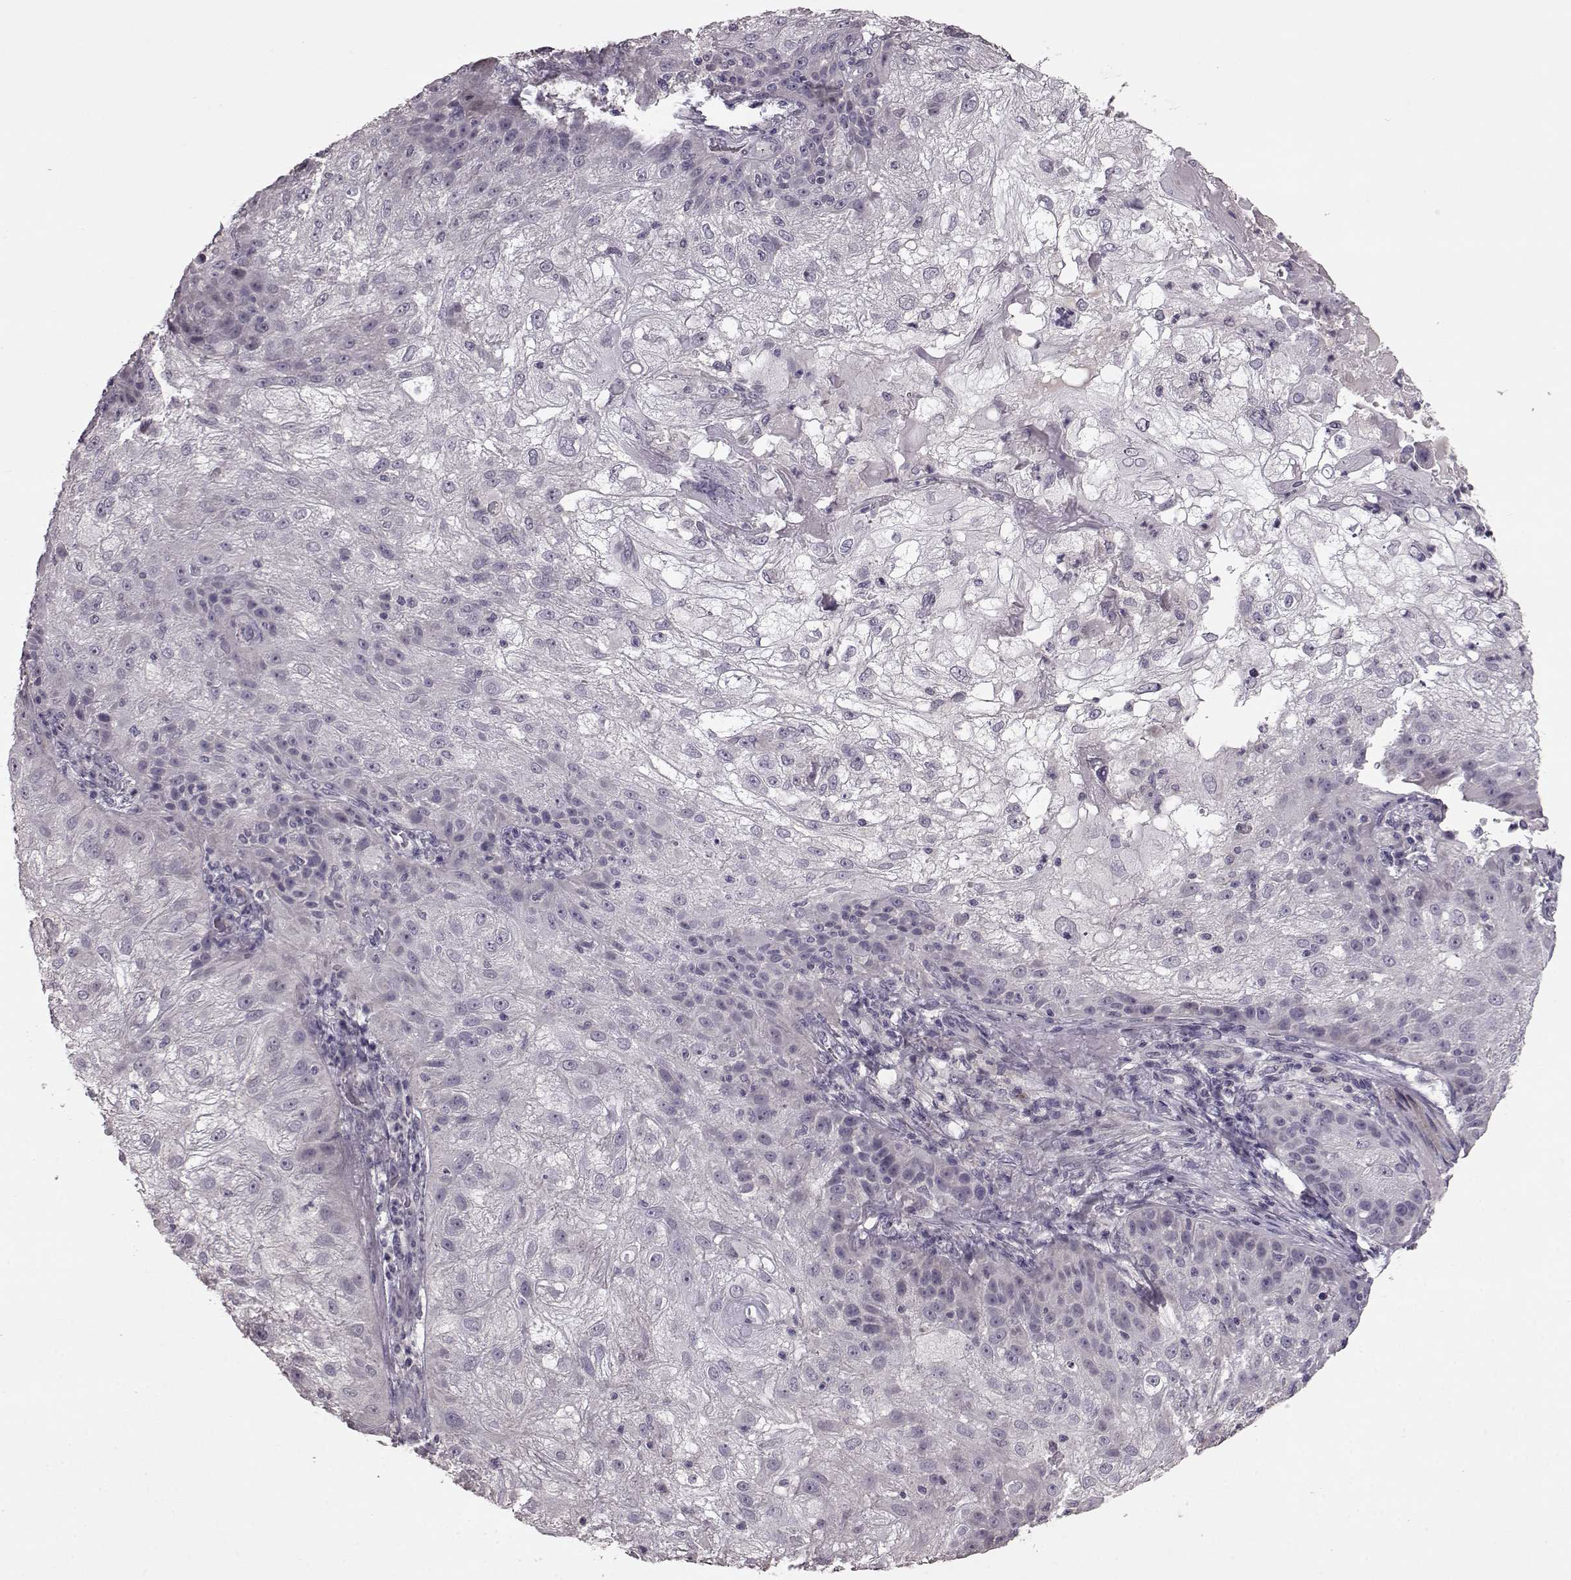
{"staining": {"intensity": "negative", "quantity": "none", "location": "none"}, "tissue": "skin cancer", "cell_type": "Tumor cells", "image_type": "cancer", "snomed": [{"axis": "morphology", "description": "Normal tissue, NOS"}, {"axis": "morphology", "description": "Squamous cell carcinoma, NOS"}, {"axis": "topography", "description": "Skin"}], "caption": "Human skin squamous cell carcinoma stained for a protein using IHC reveals no staining in tumor cells.", "gene": "SLC52A3", "patient": {"sex": "female", "age": 83}}